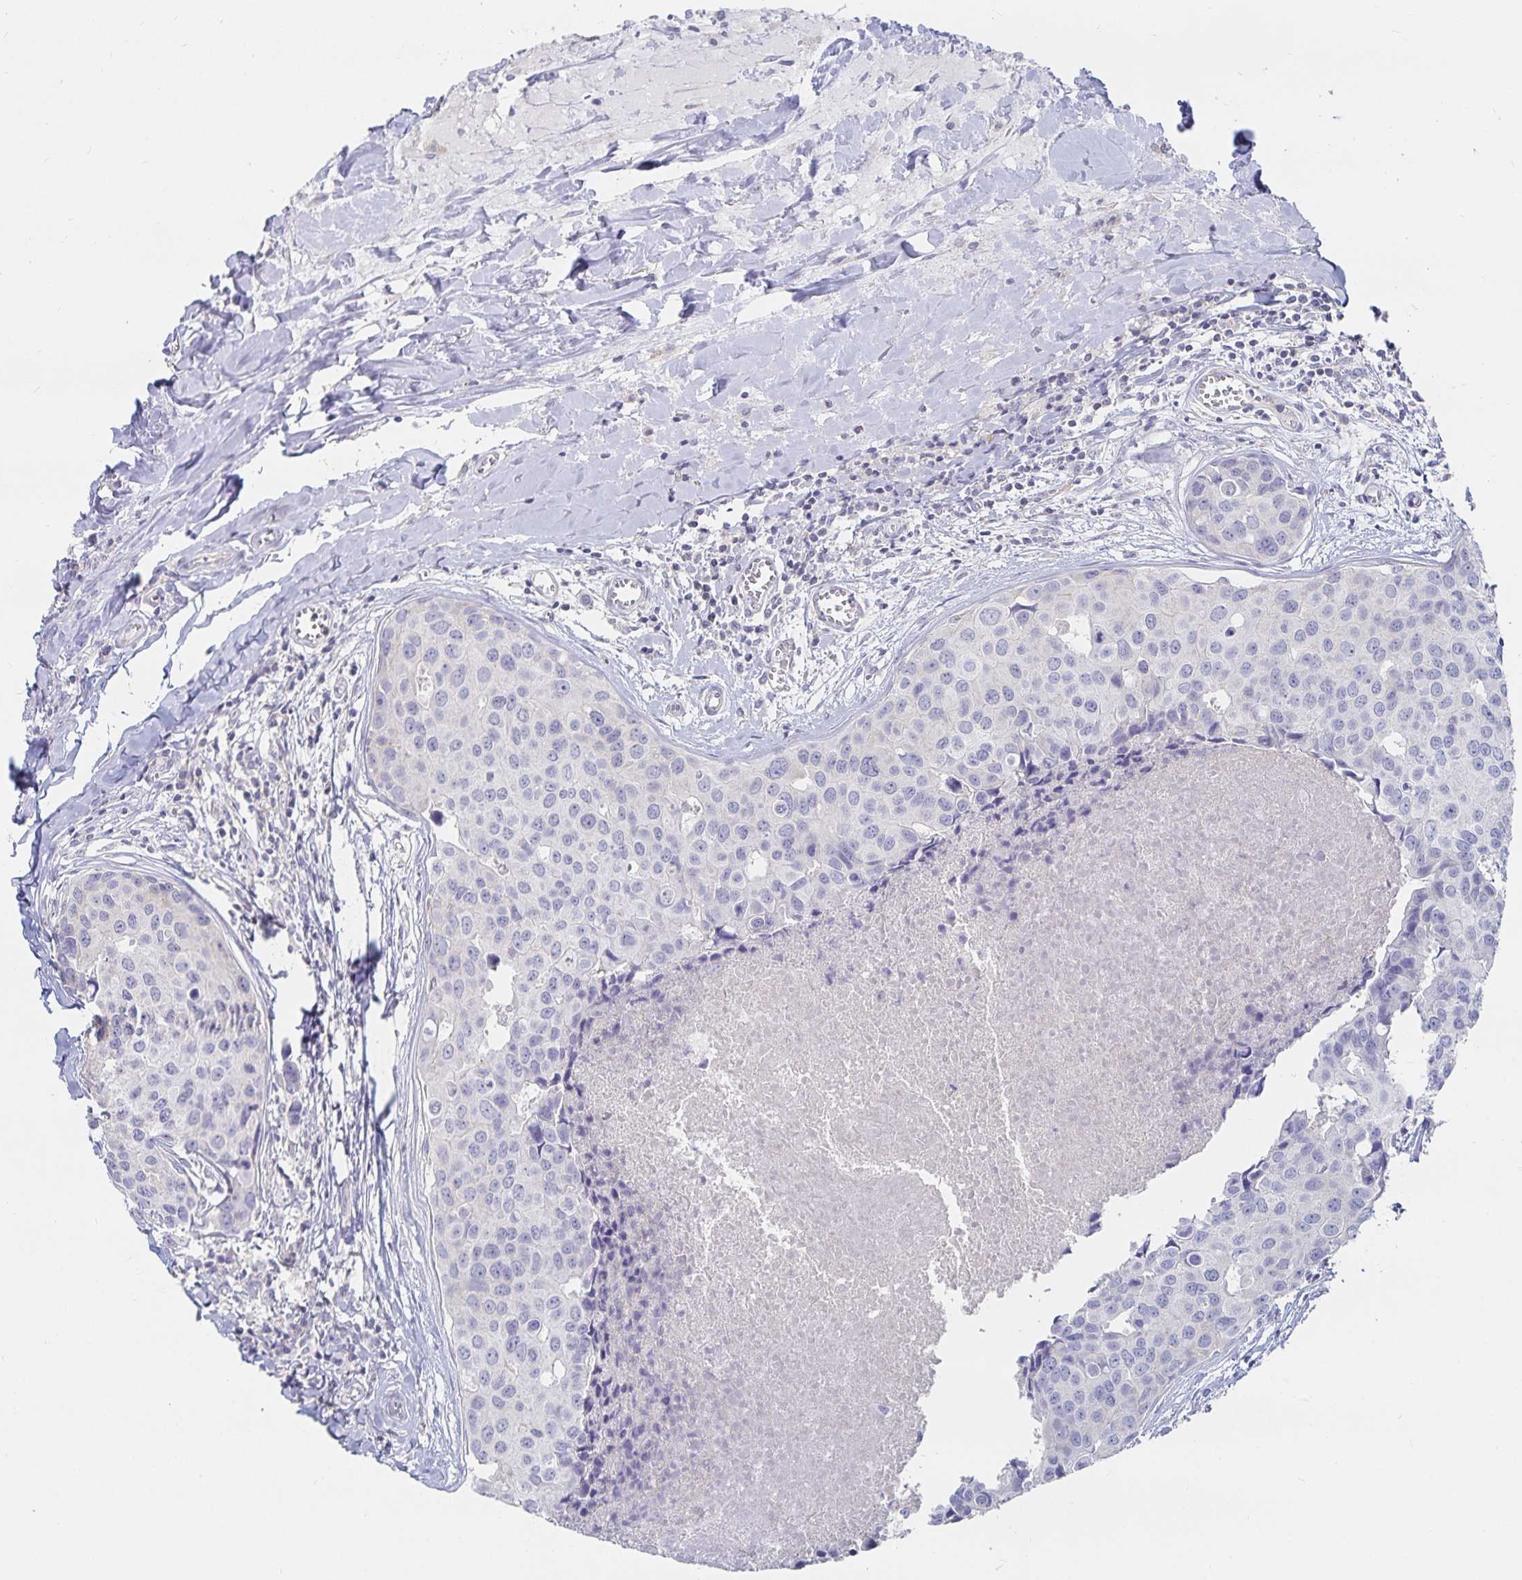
{"staining": {"intensity": "negative", "quantity": "none", "location": "none"}, "tissue": "breast cancer", "cell_type": "Tumor cells", "image_type": "cancer", "snomed": [{"axis": "morphology", "description": "Duct carcinoma"}, {"axis": "topography", "description": "Breast"}], "caption": "Immunohistochemistry (IHC) image of neoplastic tissue: breast cancer (infiltrating ductal carcinoma) stained with DAB (3,3'-diaminobenzidine) displays no significant protein expression in tumor cells.", "gene": "SFTPA1", "patient": {"sex": "female", "age": 24}}